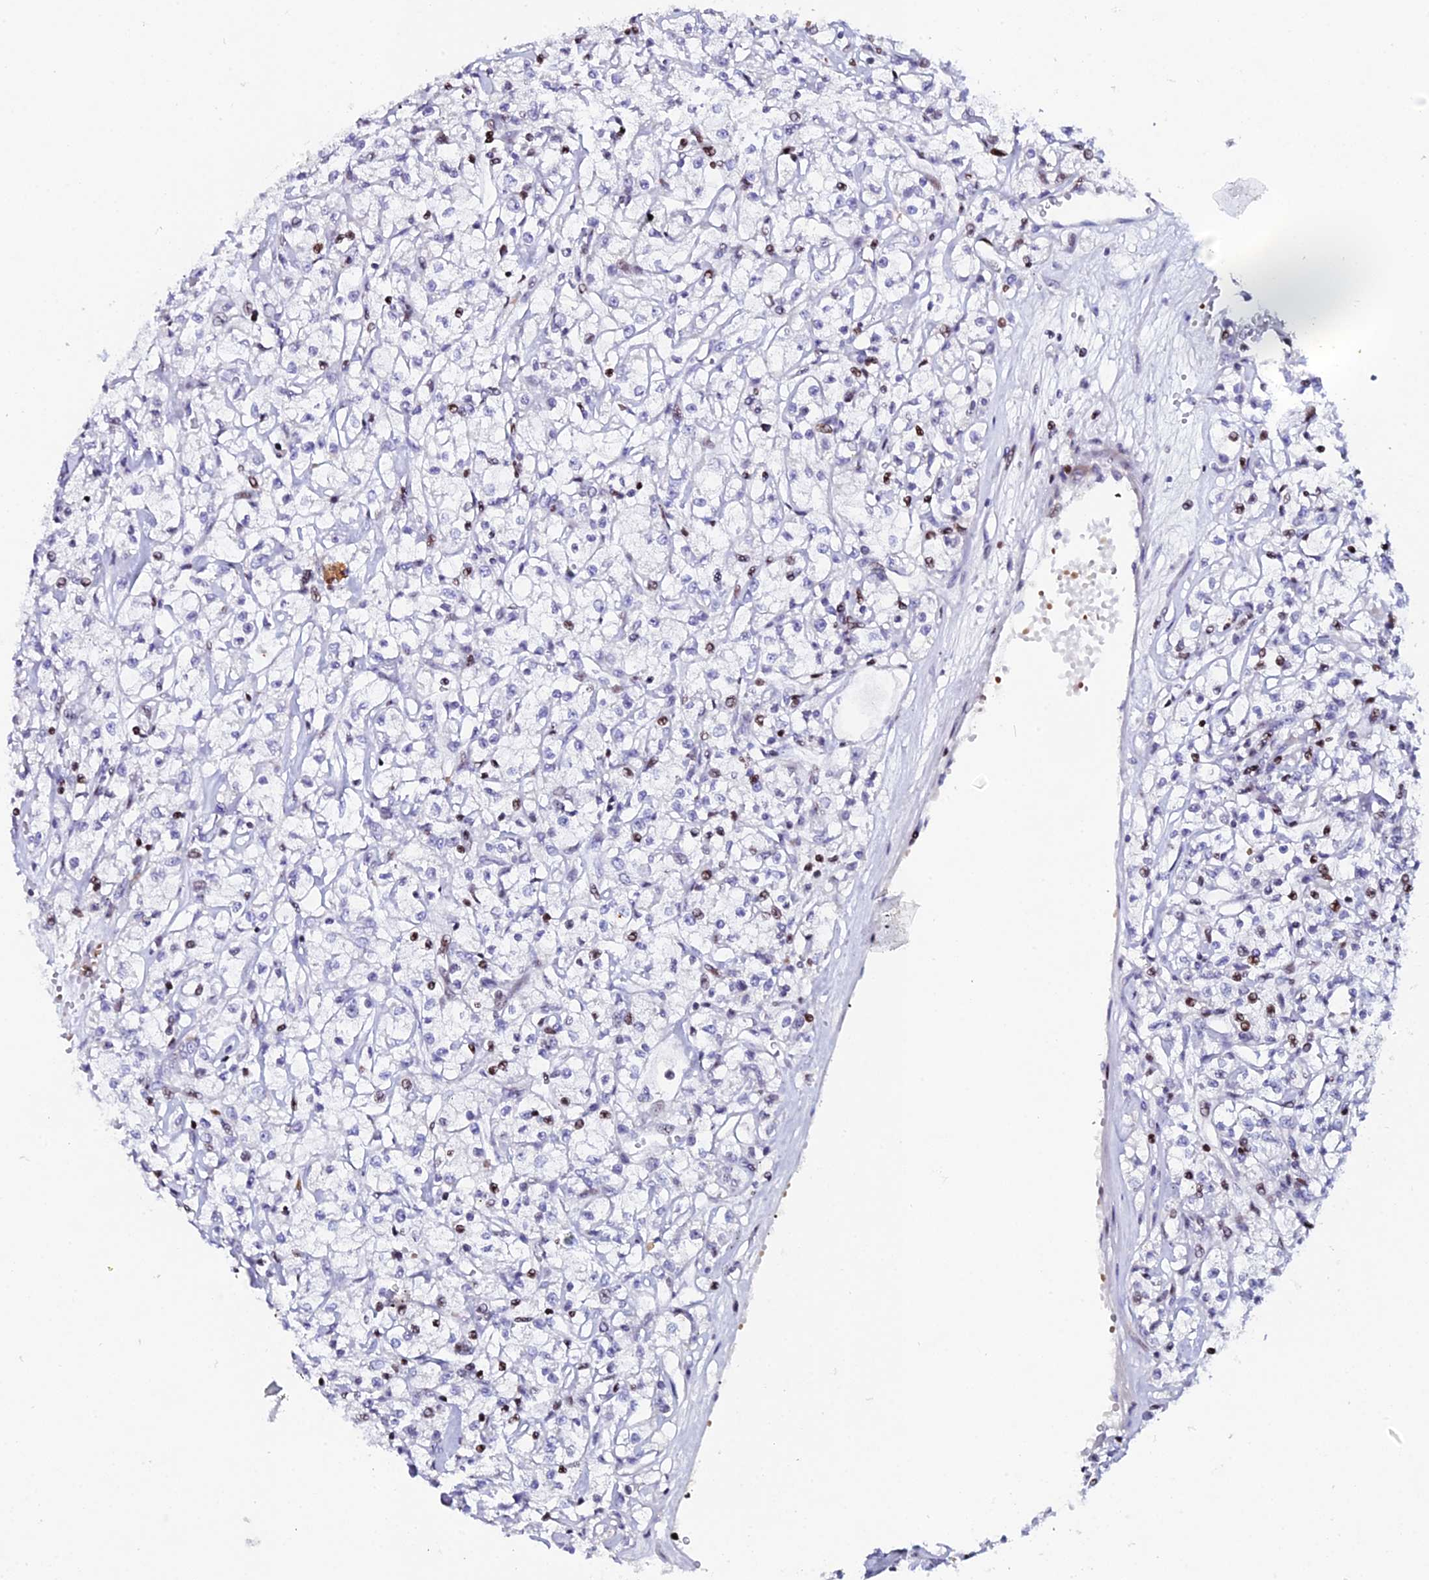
{"staining": {"intensity": "moderate", "quantity": "<25%", "location": "nuclear"}, "tissue": "renal cancer", "cell_type": "Tumor cells", "image_type": "cancer", "snomed": [{"axis": "morphology", "description": "Adenocarcinoma, NOS"}, {"axis": "topography", "description": "Kidney"}], "caption": "Immunohistochemistry (IHC) micrograph of human renal cancer (adenocarcinoma) stained for a protein (brown), which displays low levels of moderate nuclear positivity in about <25% of tumor cells.", "gene": "MYNN", "patient": {"sex": "female", "age": 59}}